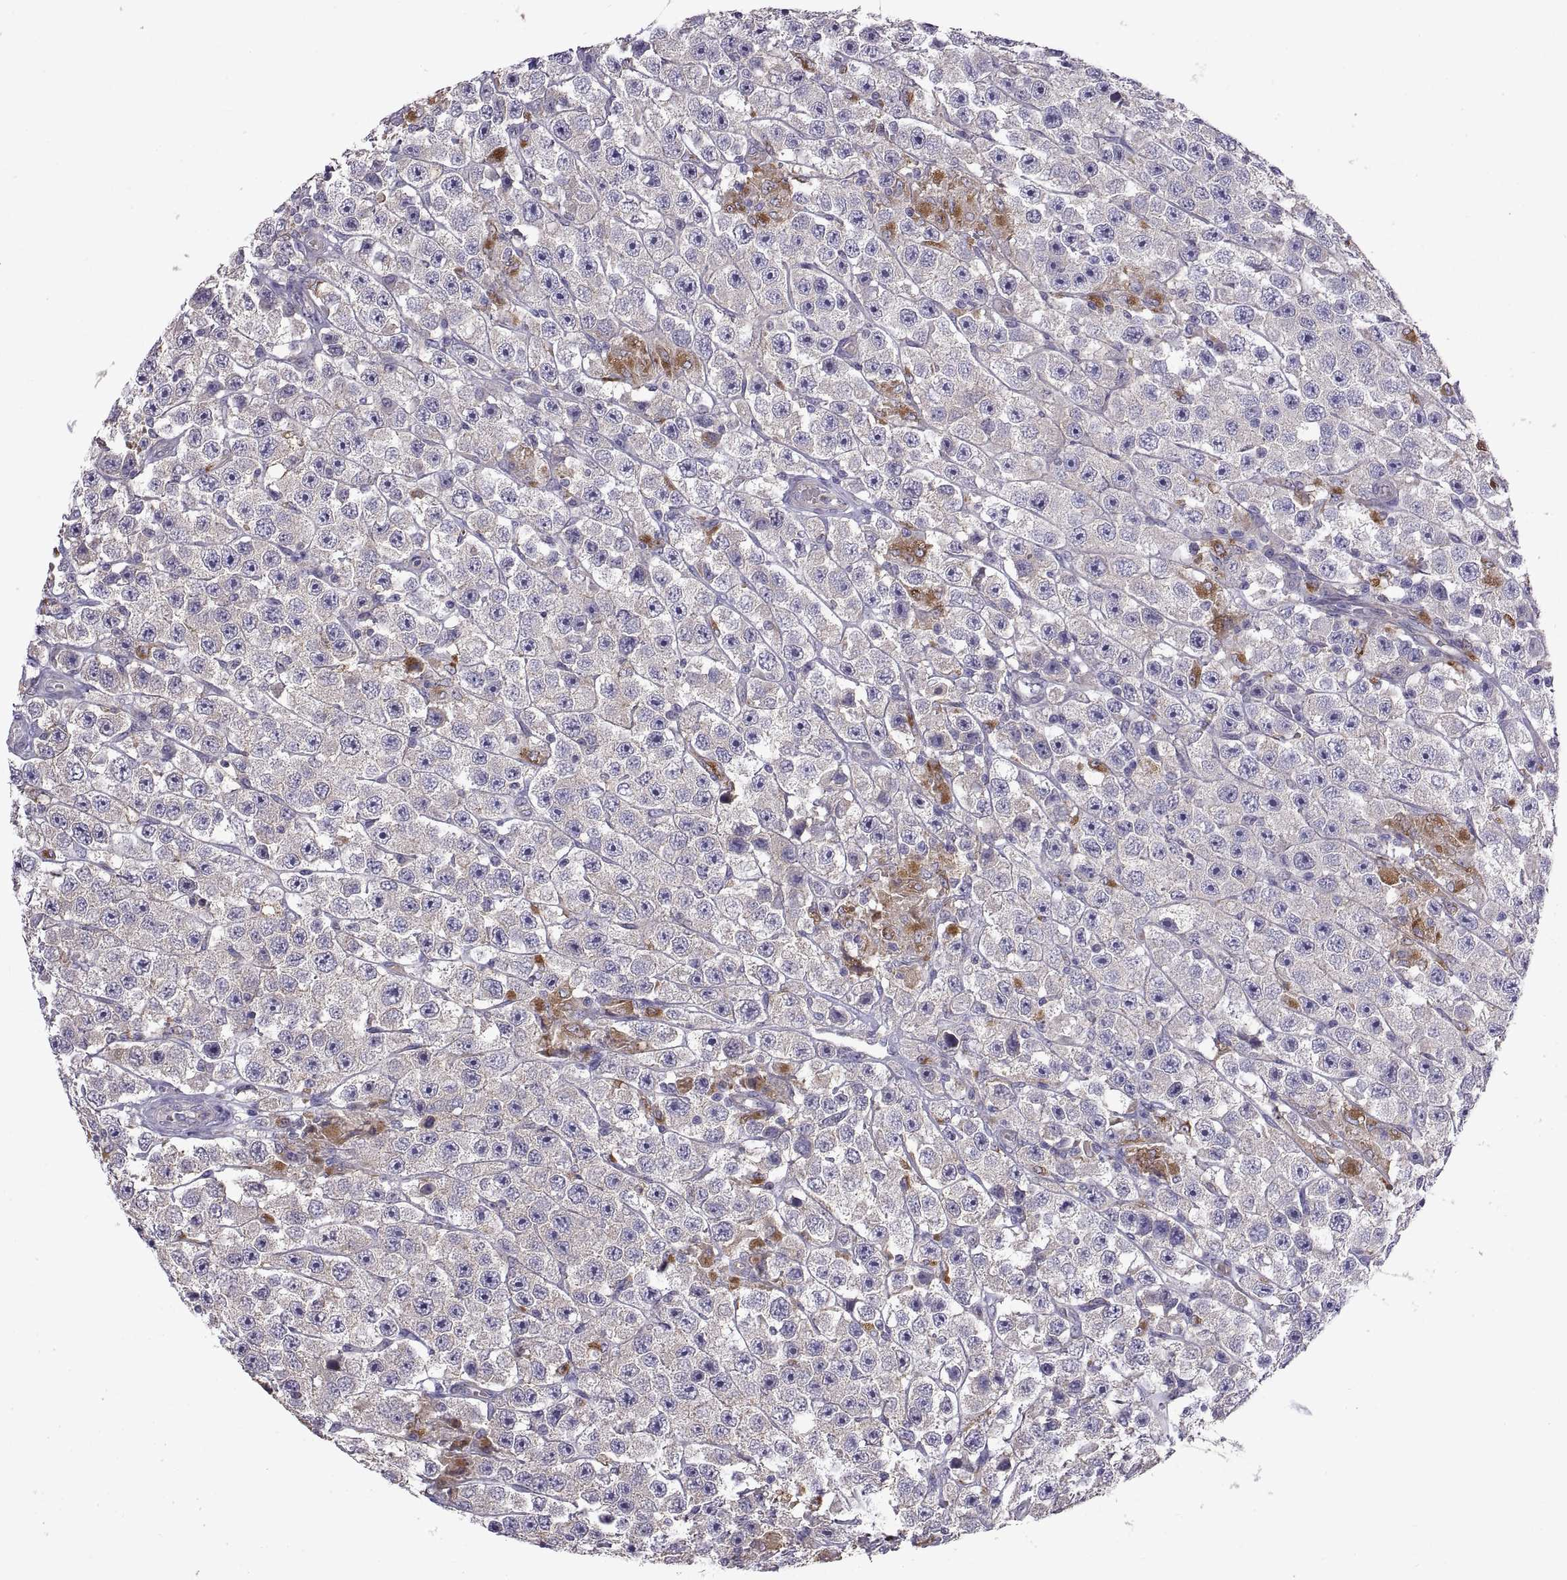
{"staining": {"intensity": "moderate", "quantity": "<25%", "location": "cytoplasmic/membranous"}, "tissue": "testis cancer", "cell_type": "Tumor cells", "image_type": "cancer", "snomed": [{"axis": "morphology", "description": "Seminoma, NOS"}, {"axis": "topography", "description": "Testis"}], "caption": "Testis seminoma stained for a protein (brown) demonstrates moderate cytoplasmic/membranous positive staining in approximately <25% of tumor cells.", "gene": "ARSL", "patient": {"sex": "male", "age": 45}}